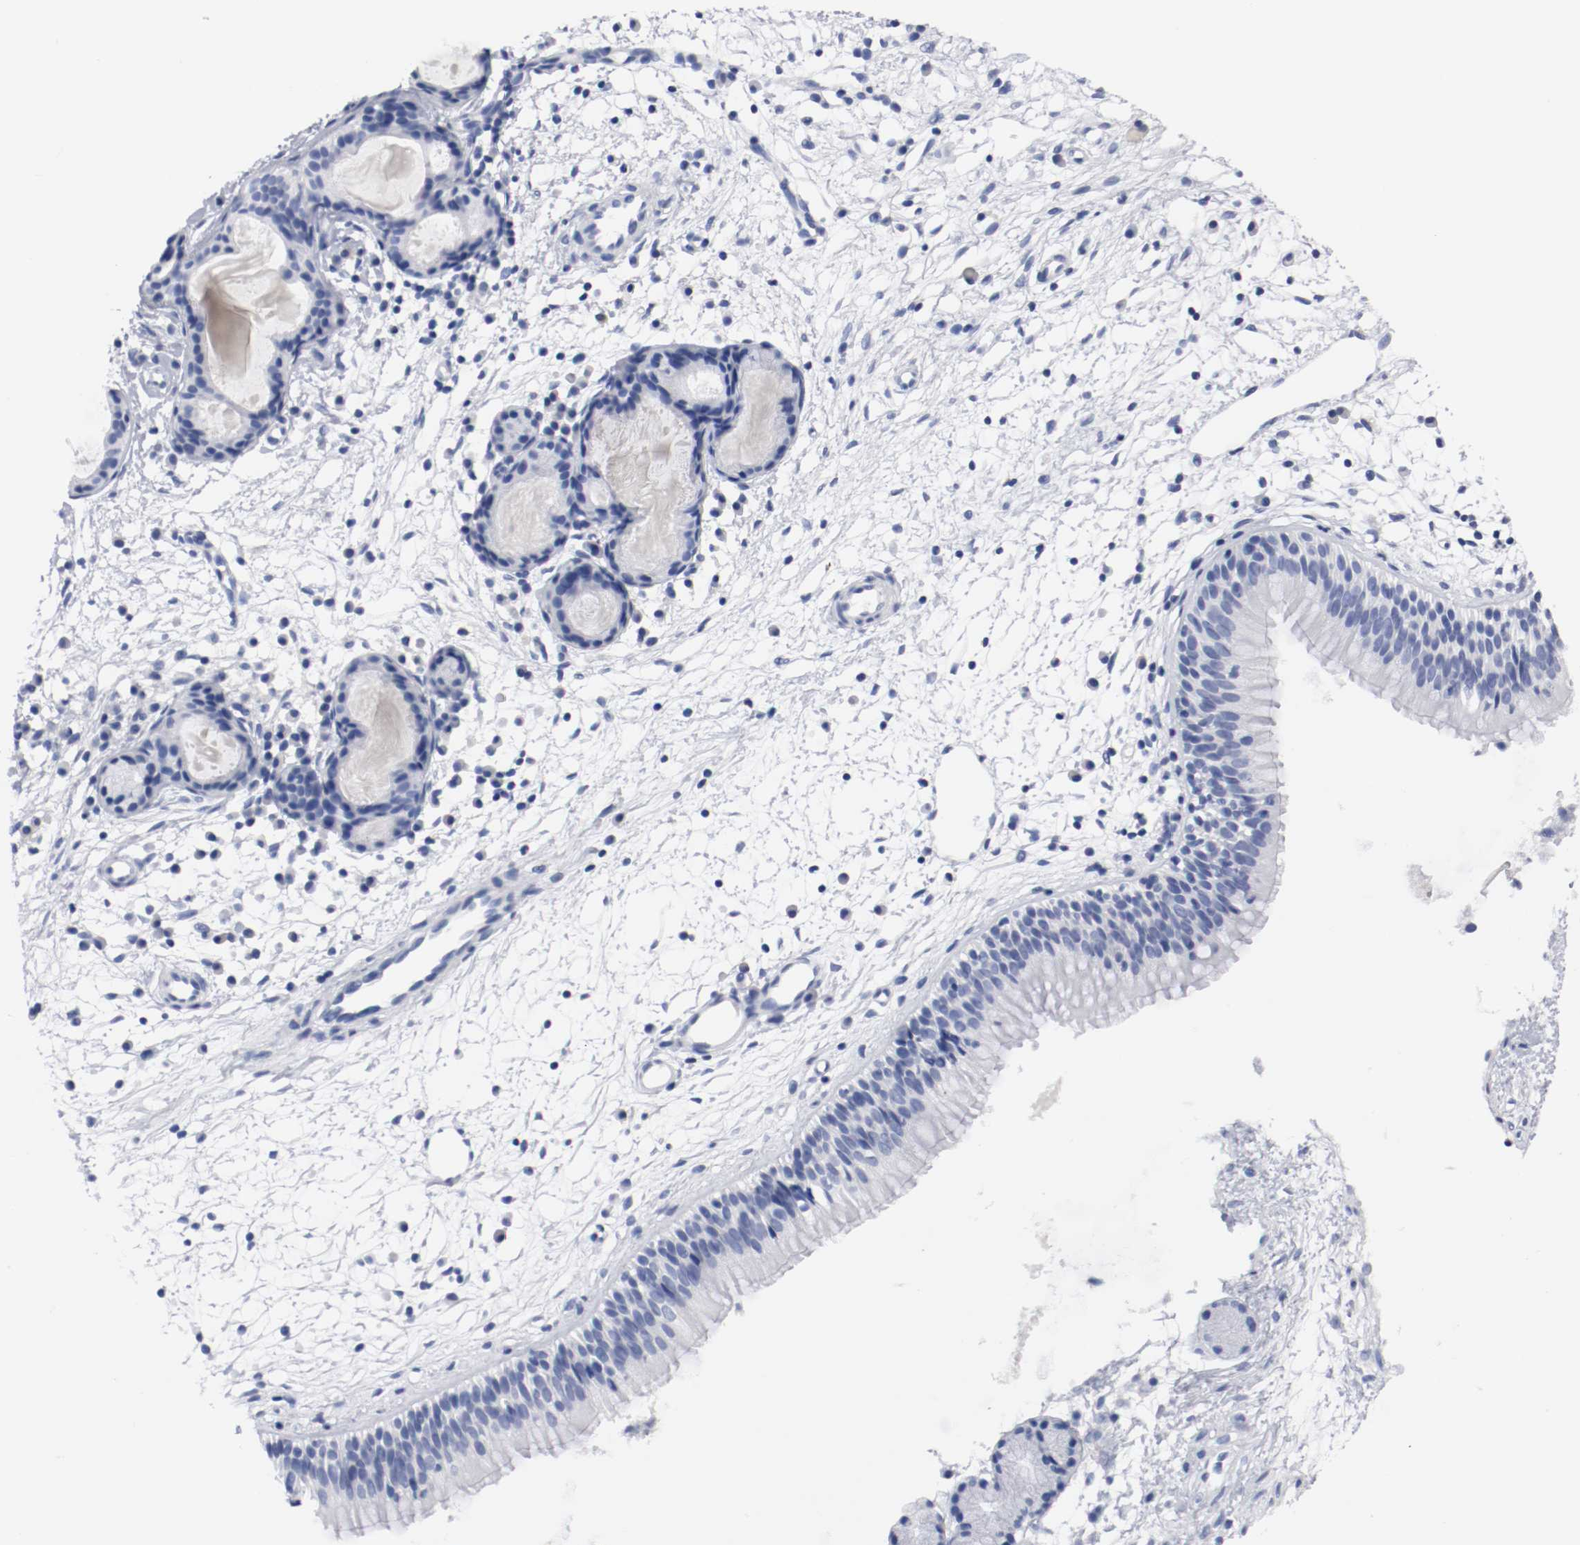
{"staining": {"intensity": "negative", "quantity": "none", "location": "none"}, "tissue": "nasopharynx", "cell_type": "Respiratory epithelial cells", "image_type": "normal", "snomed": [{"axis": "morphology", "description": "Normal tissue, NOS"}, {"axis": "topography", "description": "Nasopharynx"}], "caption": "Immunohistochemistry of normal human nasopharynx demonstrates no positivity in respiratory epithelial cells.", "gene": "GAD1", "patient": {"sex": "male", "age": 21}}